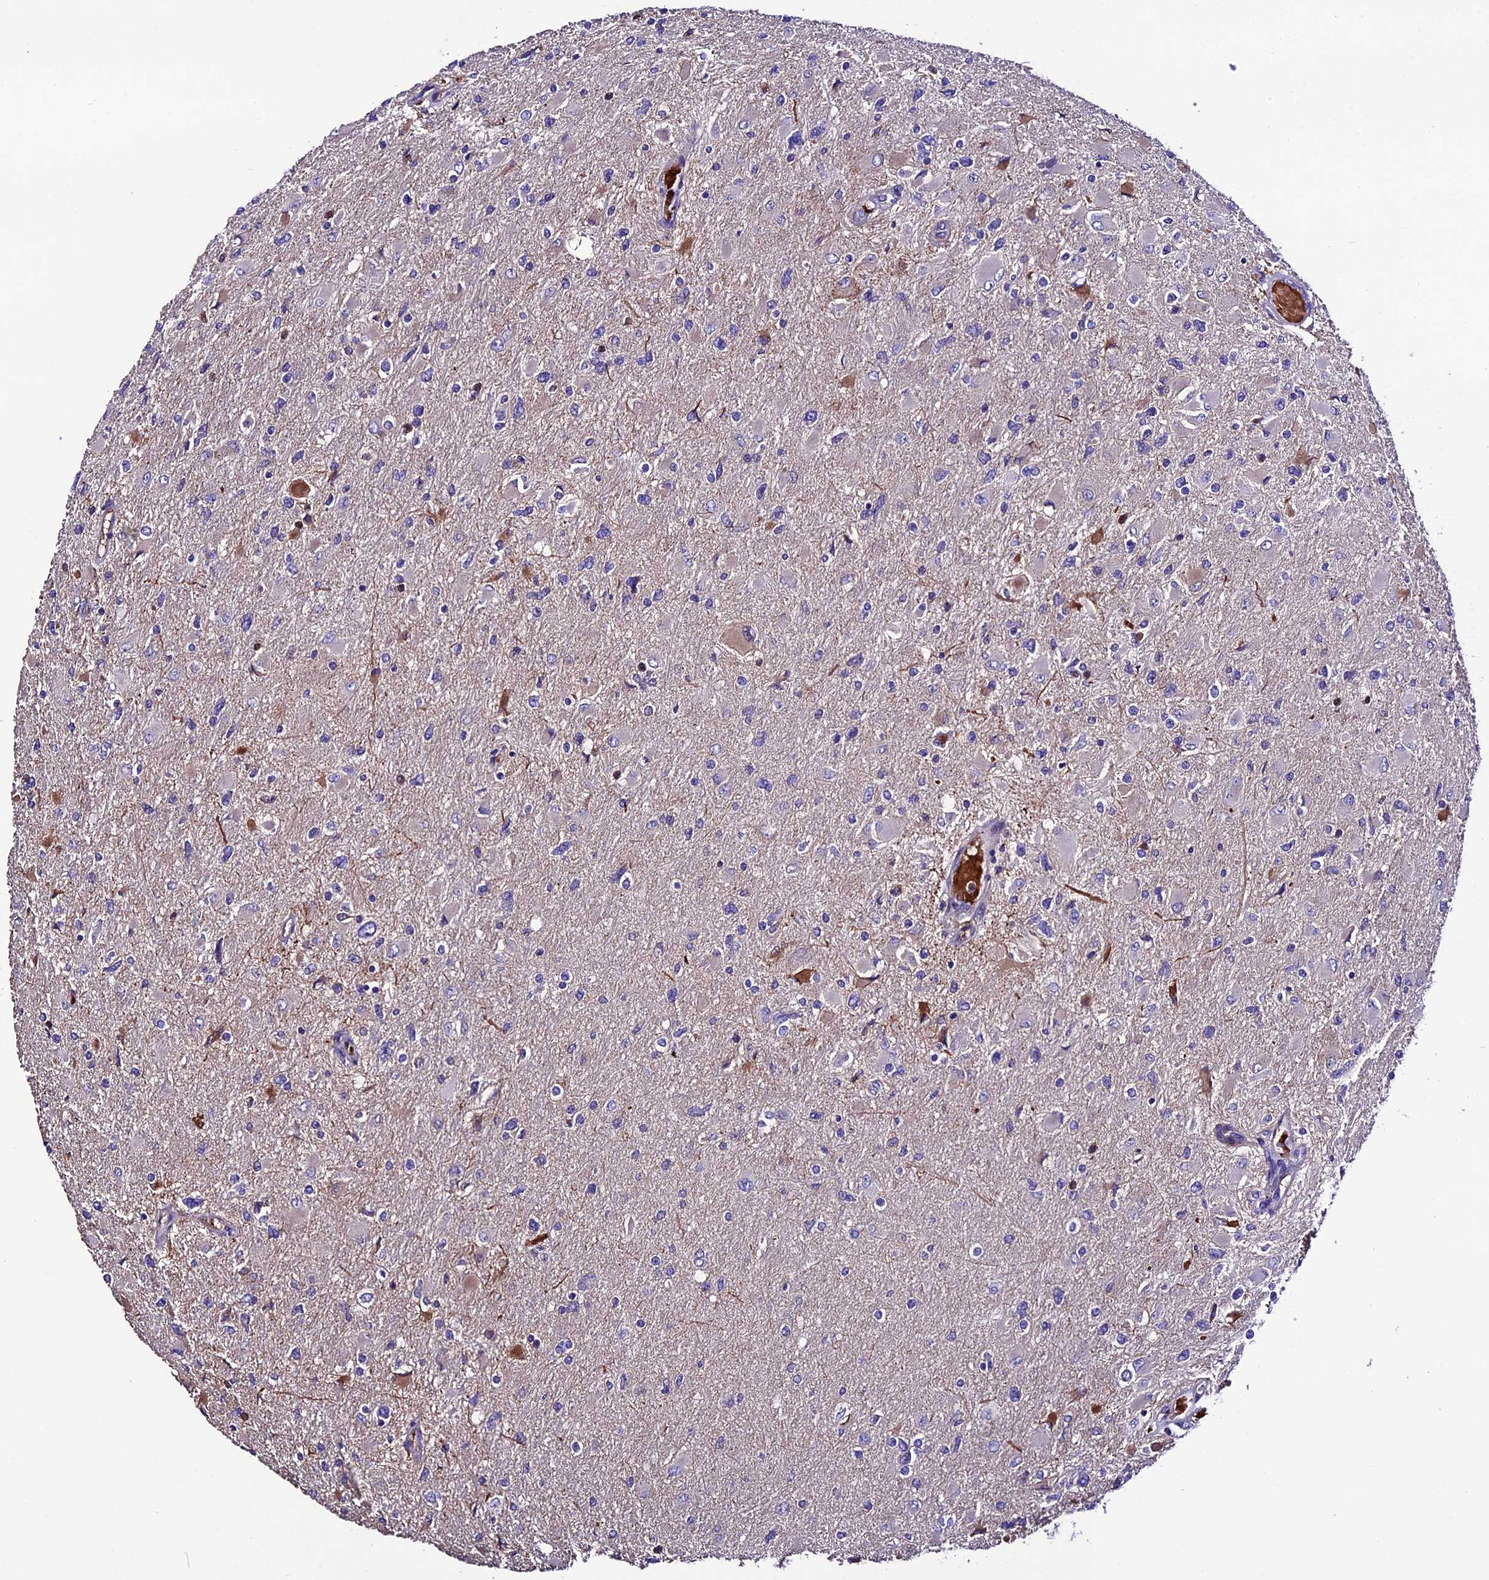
{"staining": {"intensity": "negative", "quantity": "none", "location": "none"}, "tissue": "glioma", "cell_type": "Tumor cells", "image_type": "cancer", "snomed": [{"axis": "morphology", "description": "Glioma, malignant, High grade"}, {"axis": "topography", "description": "Cerebral cortex"}], "caption": "This is an immunohistochemistry photomicrograph of malignant glioma (high-grade). There is no expression in tumor cells.", "gene": "TCP11L2", "patient": {"sex": "female", "age": 36}}